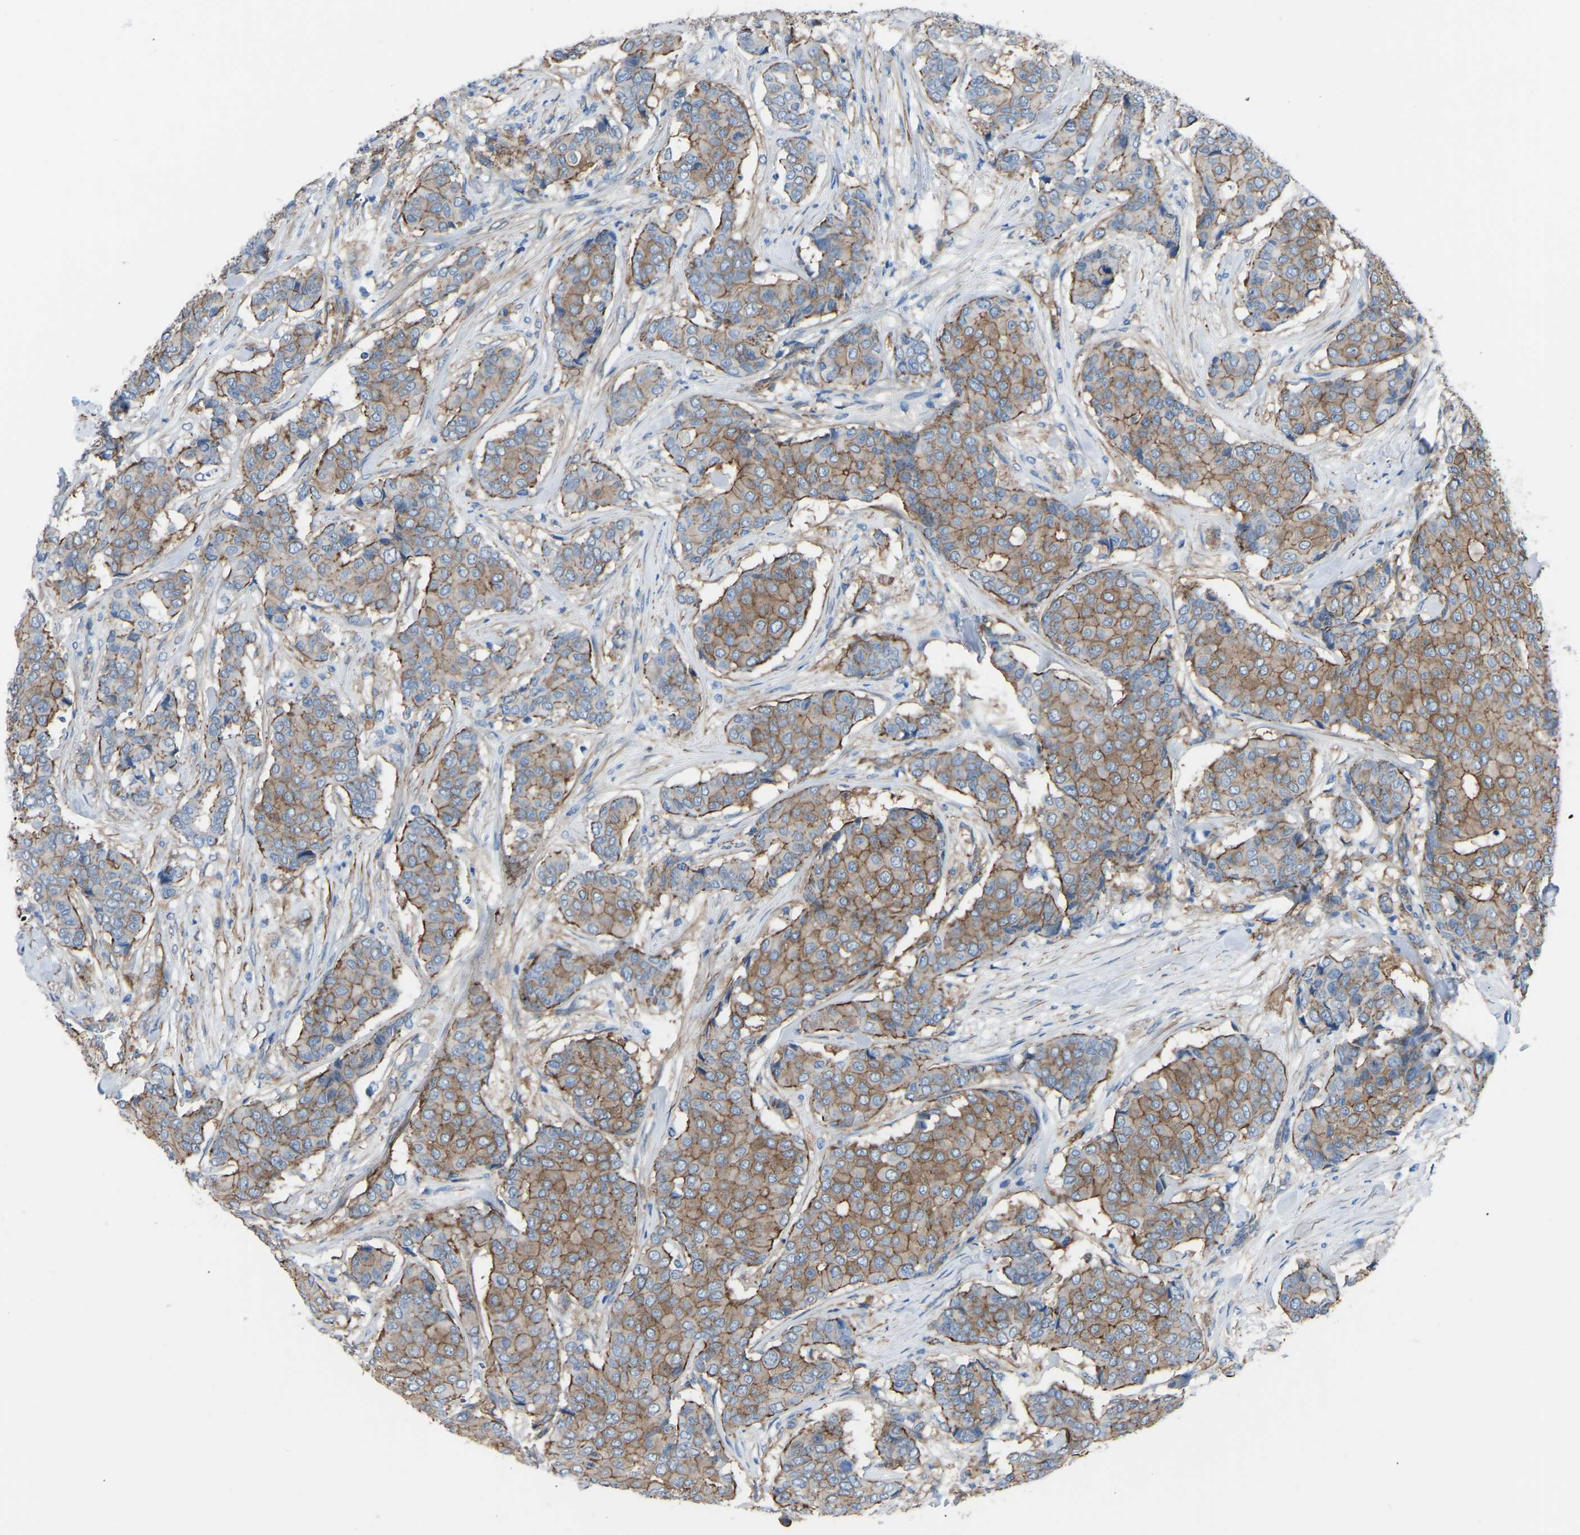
{"staining": {"intensity": "moderate", "quantity": ">75%", "location": "cytoplasmic/membranous"}, "tissue": "breast cancer", "cell_type": "Tumor cells", "image_type": "cancer", "snomed": [{"axis": "morphology", "description": "Duct carcinoma"}, {"axis": "topography", "description": "Breast"}], "caption": "Immunohistochemical staining of human breast infiltrating ductal carcinoma shows medium levels of moderate cytoplasmic/membranous staining in about >75% of tumor cells.", "gene": "MYH10", "patient": {"sex": "female", "age": 75}}